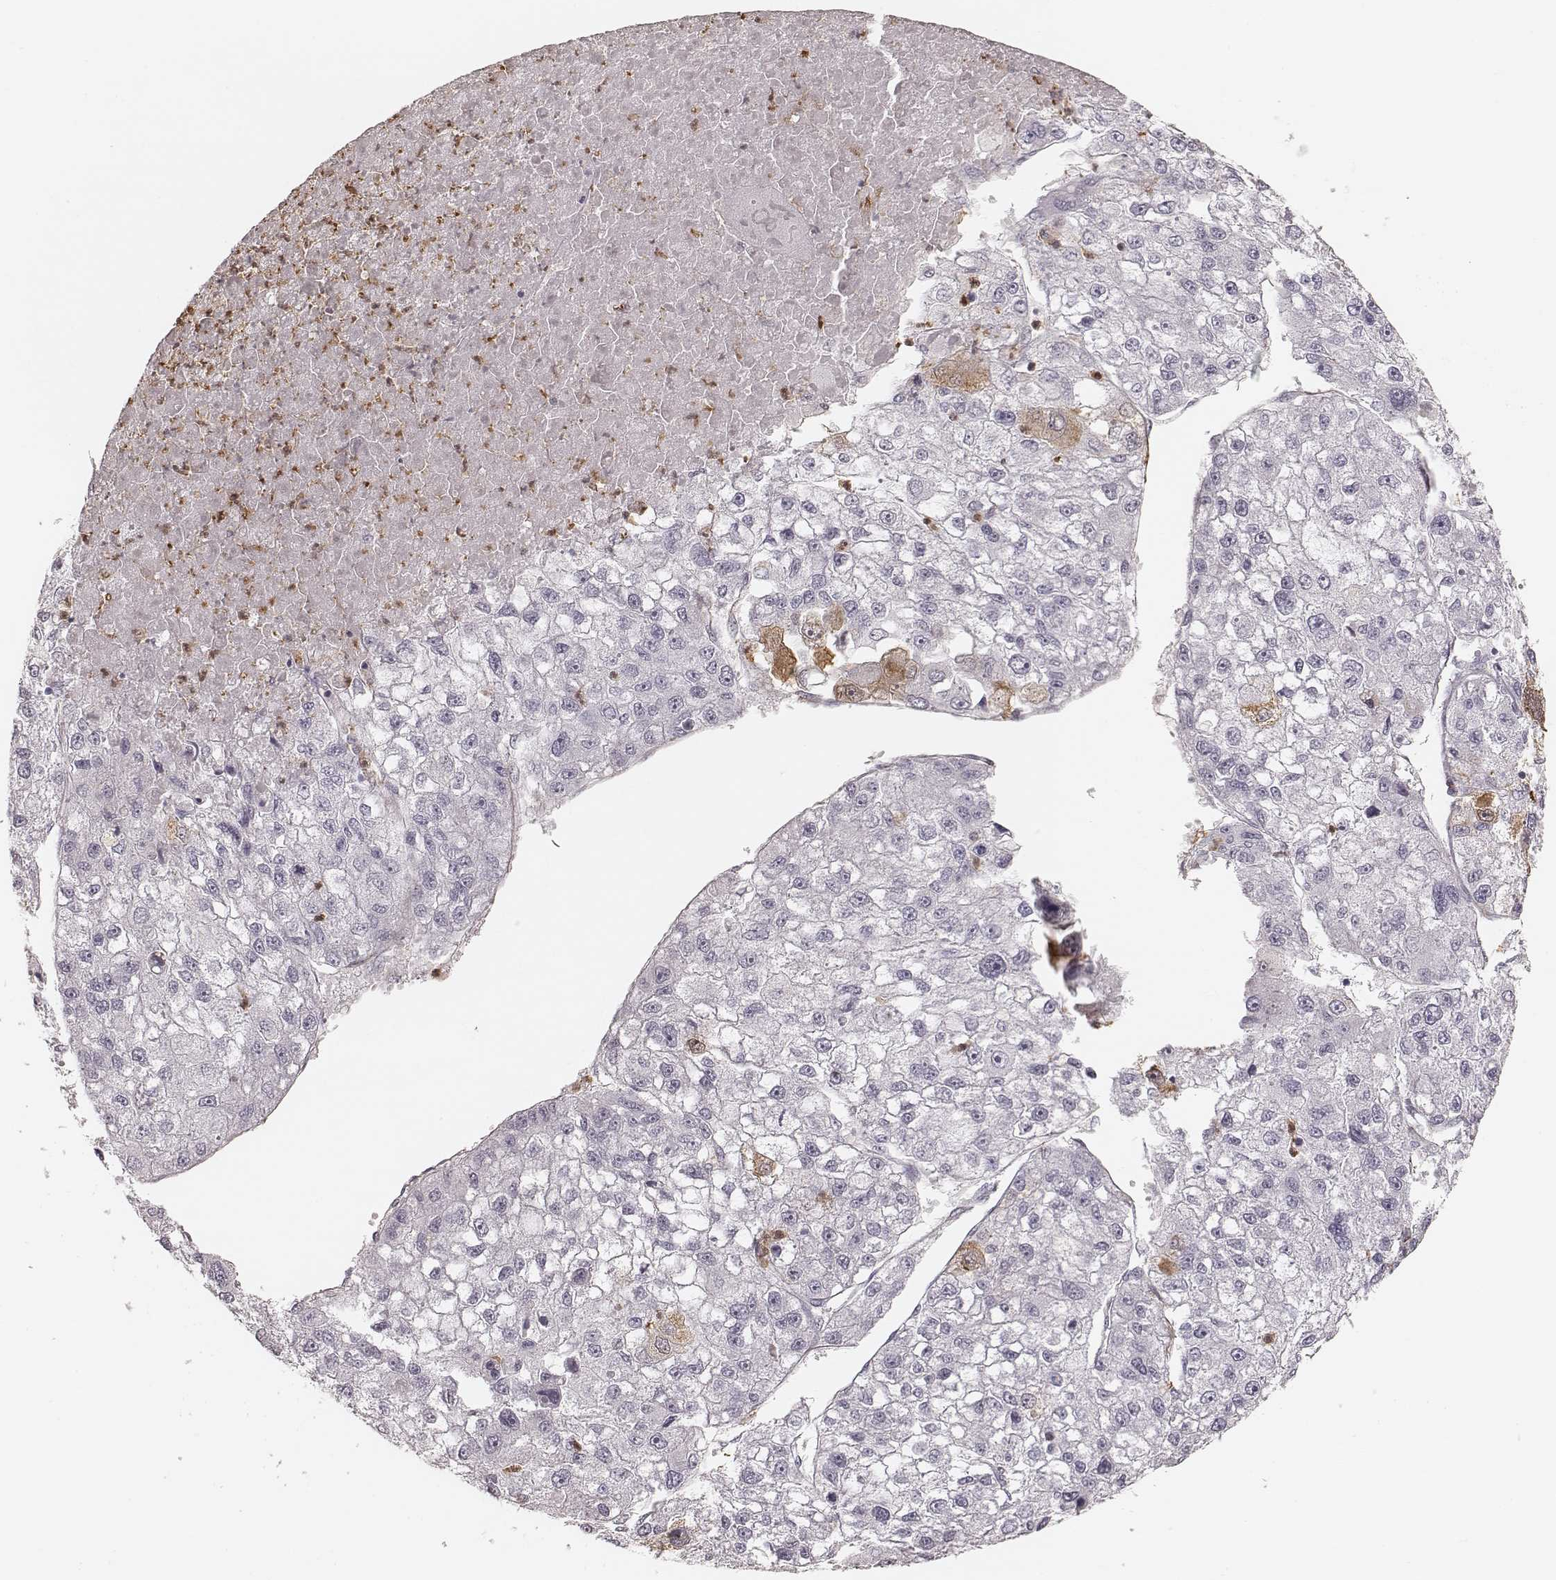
{"staining": {"intensity": "negative", "quantity": "none", "location": "none"}, "tissue": "liver cancer", "cell_type": "Tumor cells", "image_type": "cancer", "snomed": [{"axis": "morphology", "description": "Carcinoma, Hepatocellular, NOS"}, {"axis": "topography", "description": "Liver"}], "caption": "Liver cancer (hepatocellular carcinoma) was stained to show a protein in brown. There is no significant positivity in tumor cells.", "gene": "KITLG", "patient": {"sex": "male", "age": 56}}